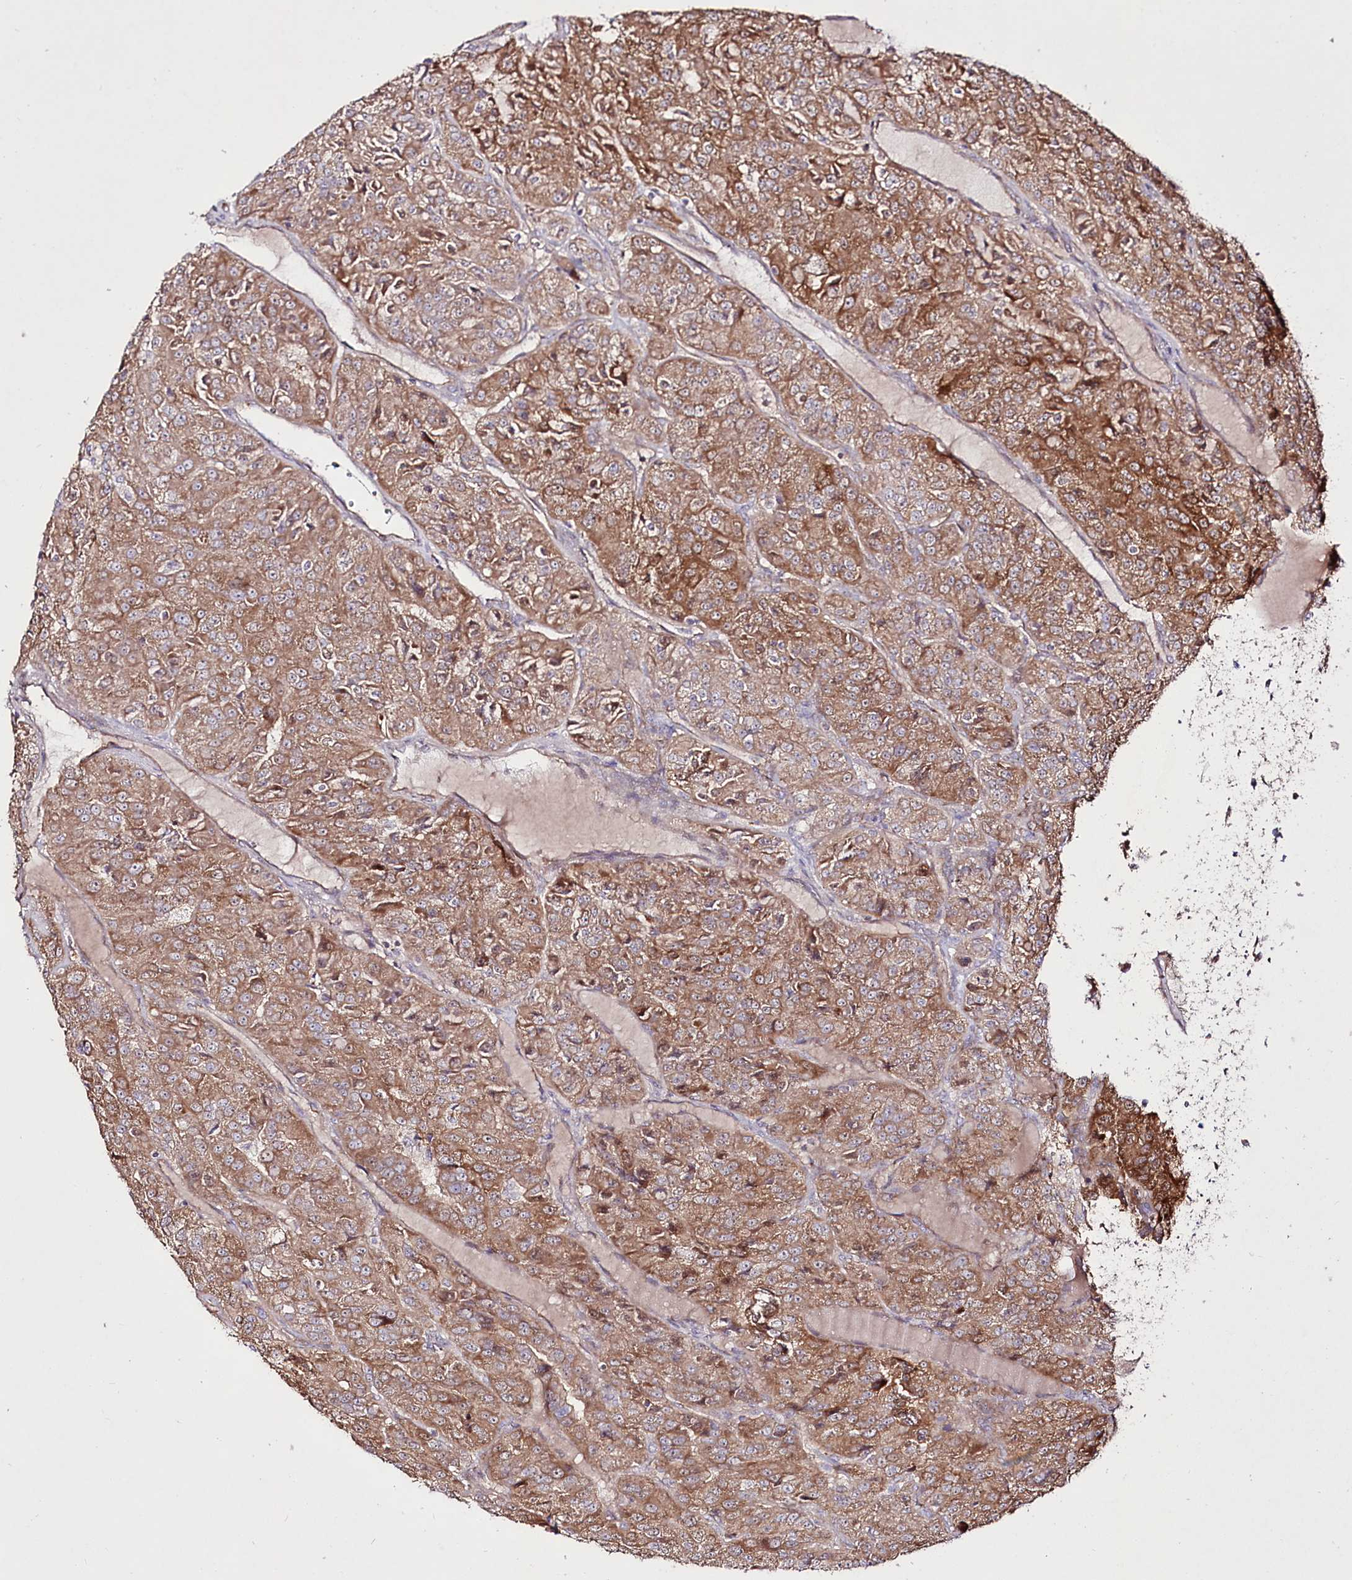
{"staining": {"intensity": "moderate", "quantity": ">75%", "location": "cytoplasmic/membranous"}, "tissue": "renal cancer", "cell_type": "Tumor cells", "image_type": "cancer", "snomed": [{"axis": "morphology", "description": "Adenocarcinoma, NOS"}, {"axis": "topography", "description": "Kidney"}], "caption": "Protein expression analysis of adenocarcinoma (renal) displays moderate cytoplasmic/membranous positivity in about >75% of tumor cells. (brown staining indicates protein expression, while blue staining denotes nuclei).", "gene": "REXO2", "patient": {"sex": "female", "age": 63}}